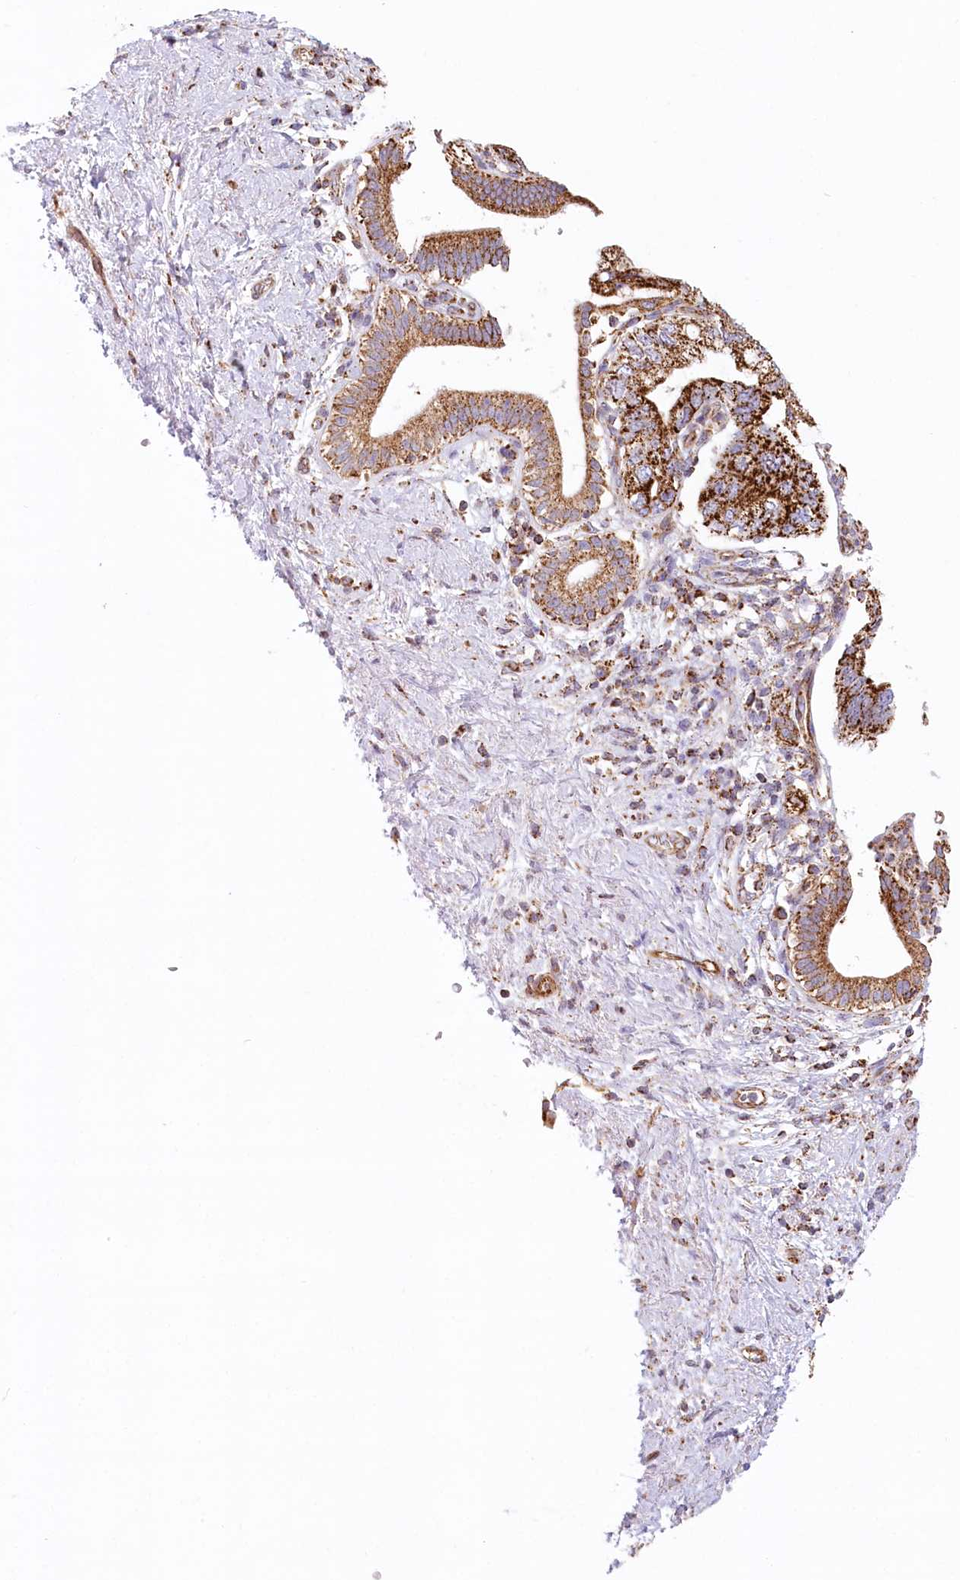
{"staining": {"intensity": "strong", "quantity": ">75%", "location": "cytoplasmic/membranous"}, "tissue": "pancreatic cancer", "cell_type": "Tumor cells", "image_type": "cancer", "snomed": [{"axis": "morphology", "description": "Adenocarcinoma, NOS"}, {"axis": "topography", "description": "Pancreas"}], "caption": "Immunohistochemical staining of human adenocarcinoma (pancreatic) exhibits high levels of strong cytoplasmic/membranous protein staining in about >75% of tumor cells. The staining is performed using DAB brown chromogen to label protein expression. The nuclei are counter-stained blue using hematoxylin.", "gene": "UMPS", "patient": {"sex": "female", "age": 73}}